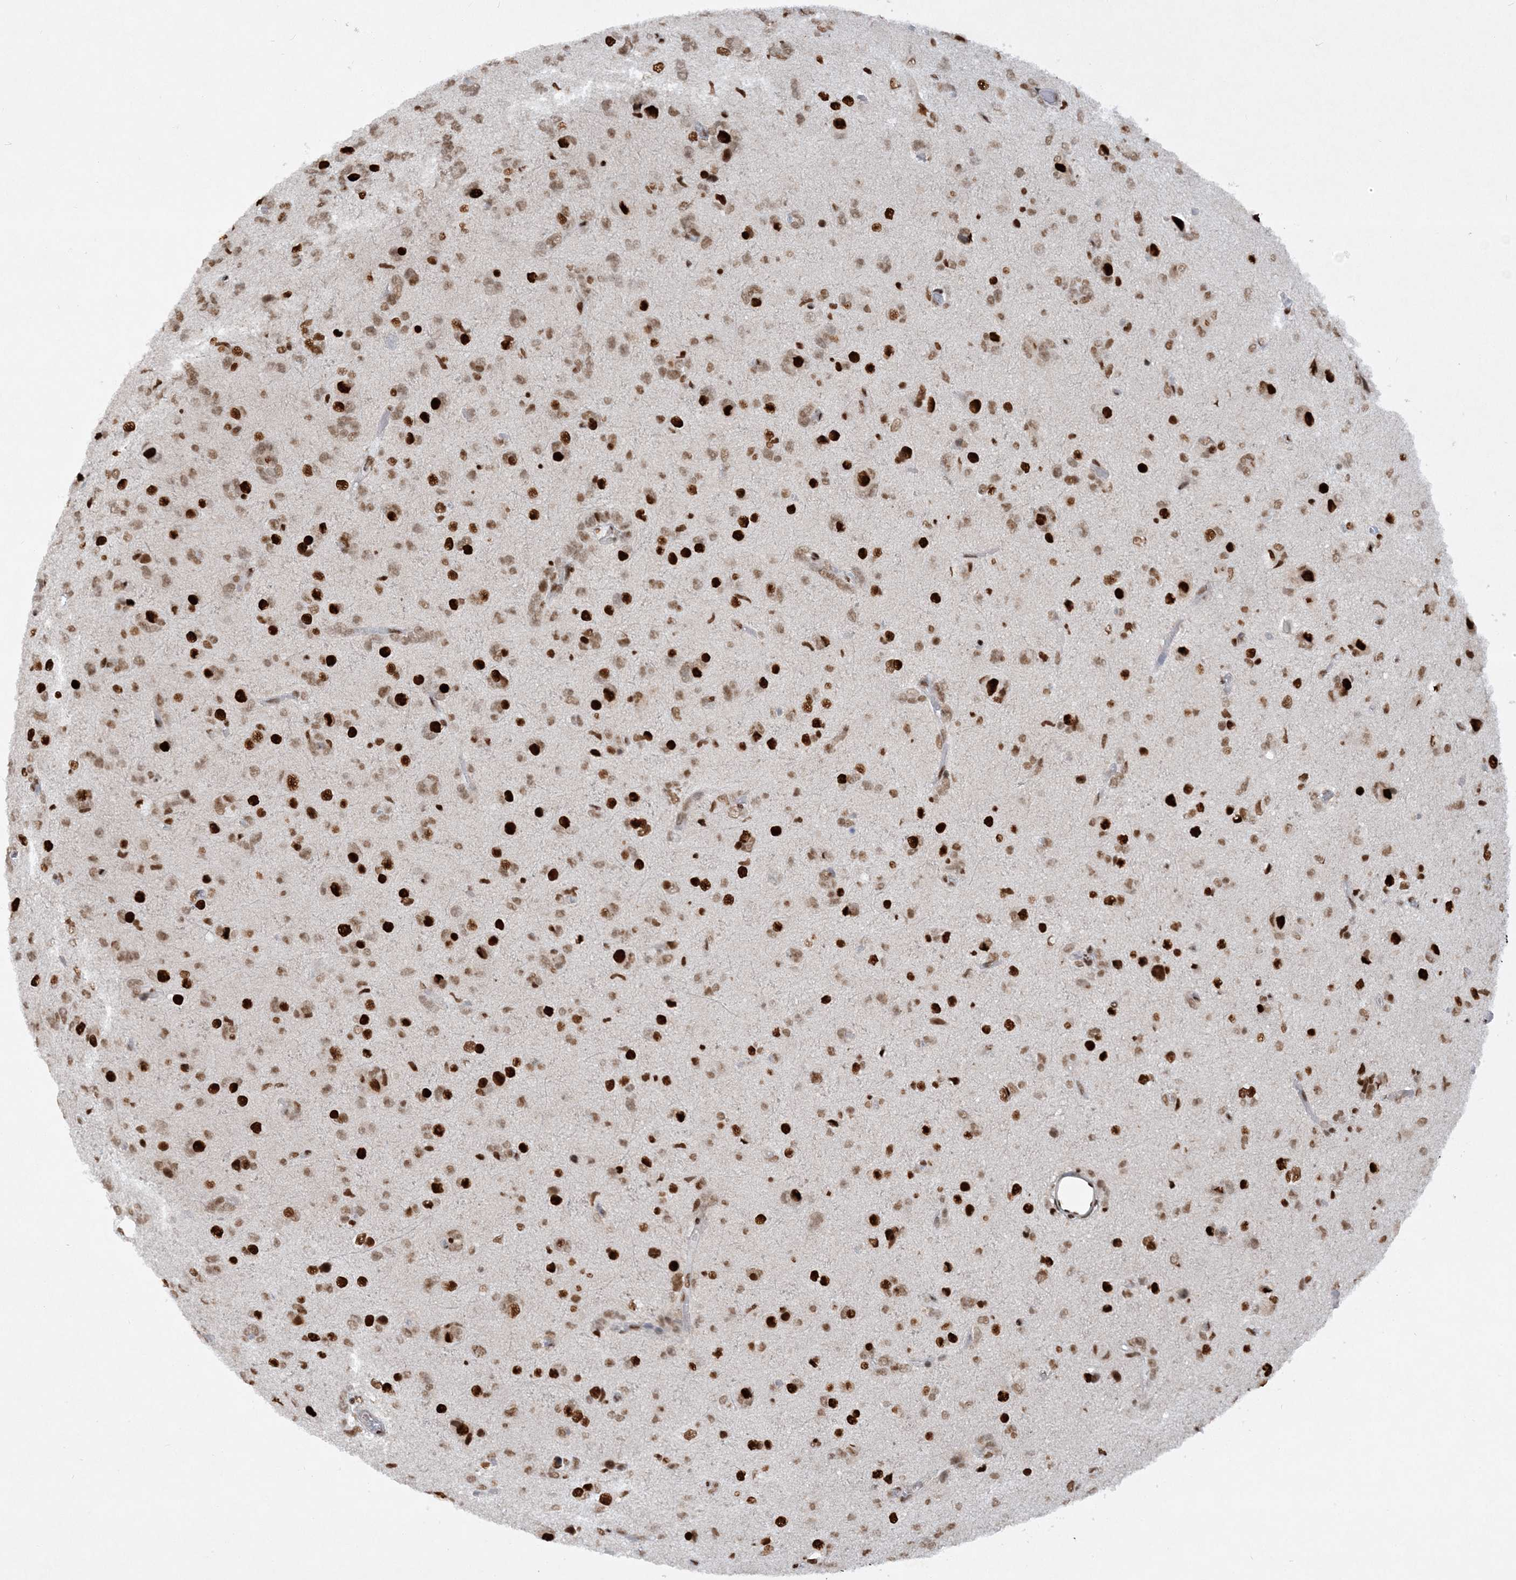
{"staining": {"intensity": "strong", "quantity": ">75%", "location": "nuclear"}, "tissue": "glioma", "cell_type": "Tumor cells", "image_type": "cancer", "snomed": [{"axis": "morphology", "description": "Glioma, malignant, High grade"}, {"axis": "topography", "description": "Brain"}], "caption": "An image of human malignant high-grade glioma stained for a protein demonstrates strong nuclear brown staining in tumor cells. (DAB IHC with brightfield microscopy, high magnification).", "gene": "DELE1", "patient": {"sex": "female", "age": 59}}